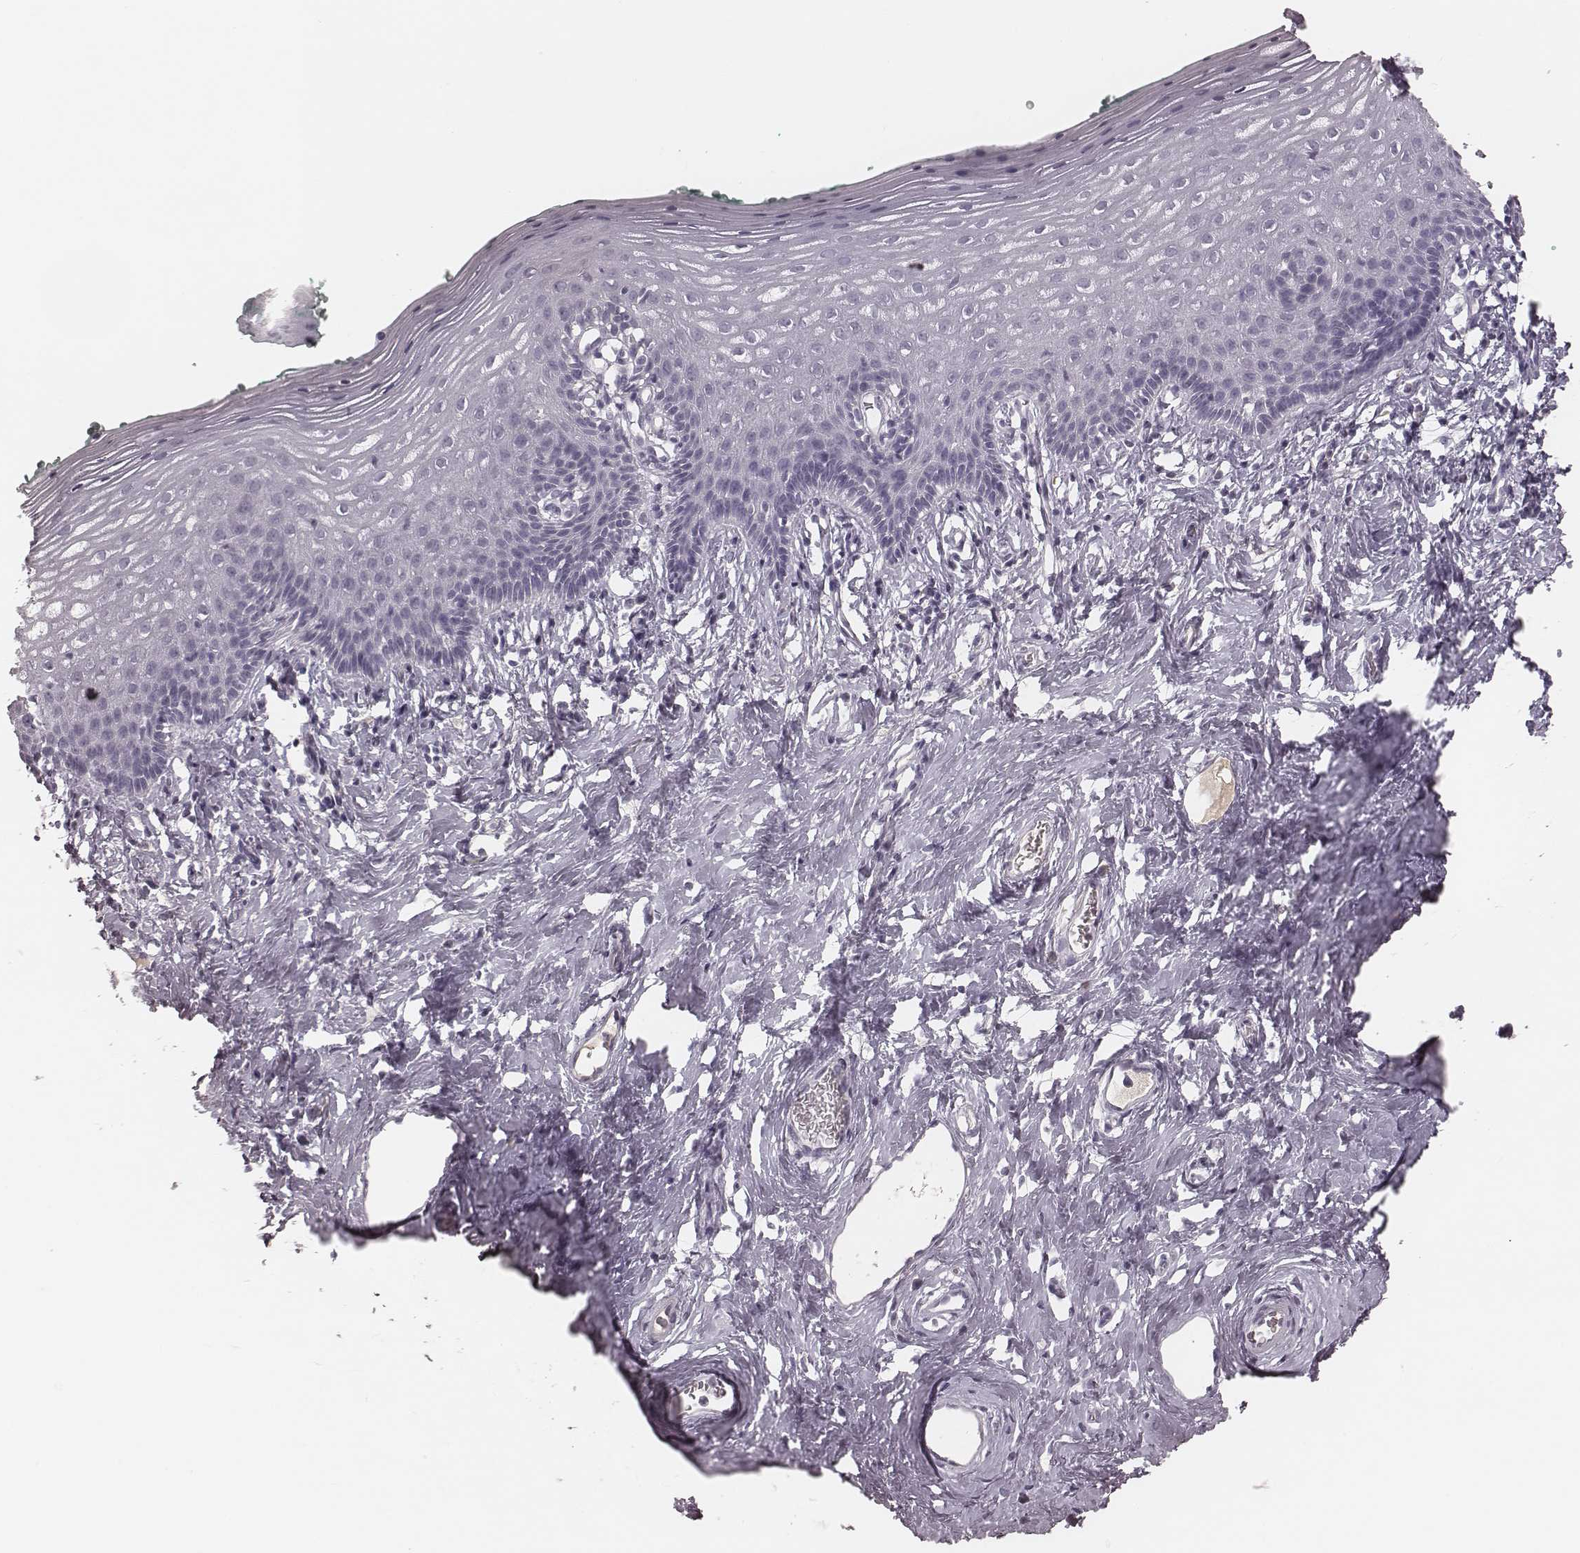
{"staining": {"intensity": "negative", "quantity": "none", "location": "none"}, "tissue": "vagina", "cell_type": "Squamous epithelial cells", "image_type": "normal", "snomed": [{"axis": "morphology", "description": "Normal tissue, NOS"}, {"axis": "topography", "description": "Vagina"}], "caption": "Immunohistochemistry (IHC) of unremarkable vagina shows no positivity in squamous epithelial cells.", "gene": "SMIM24", "patient": {"sex": "female", "age": 42}}